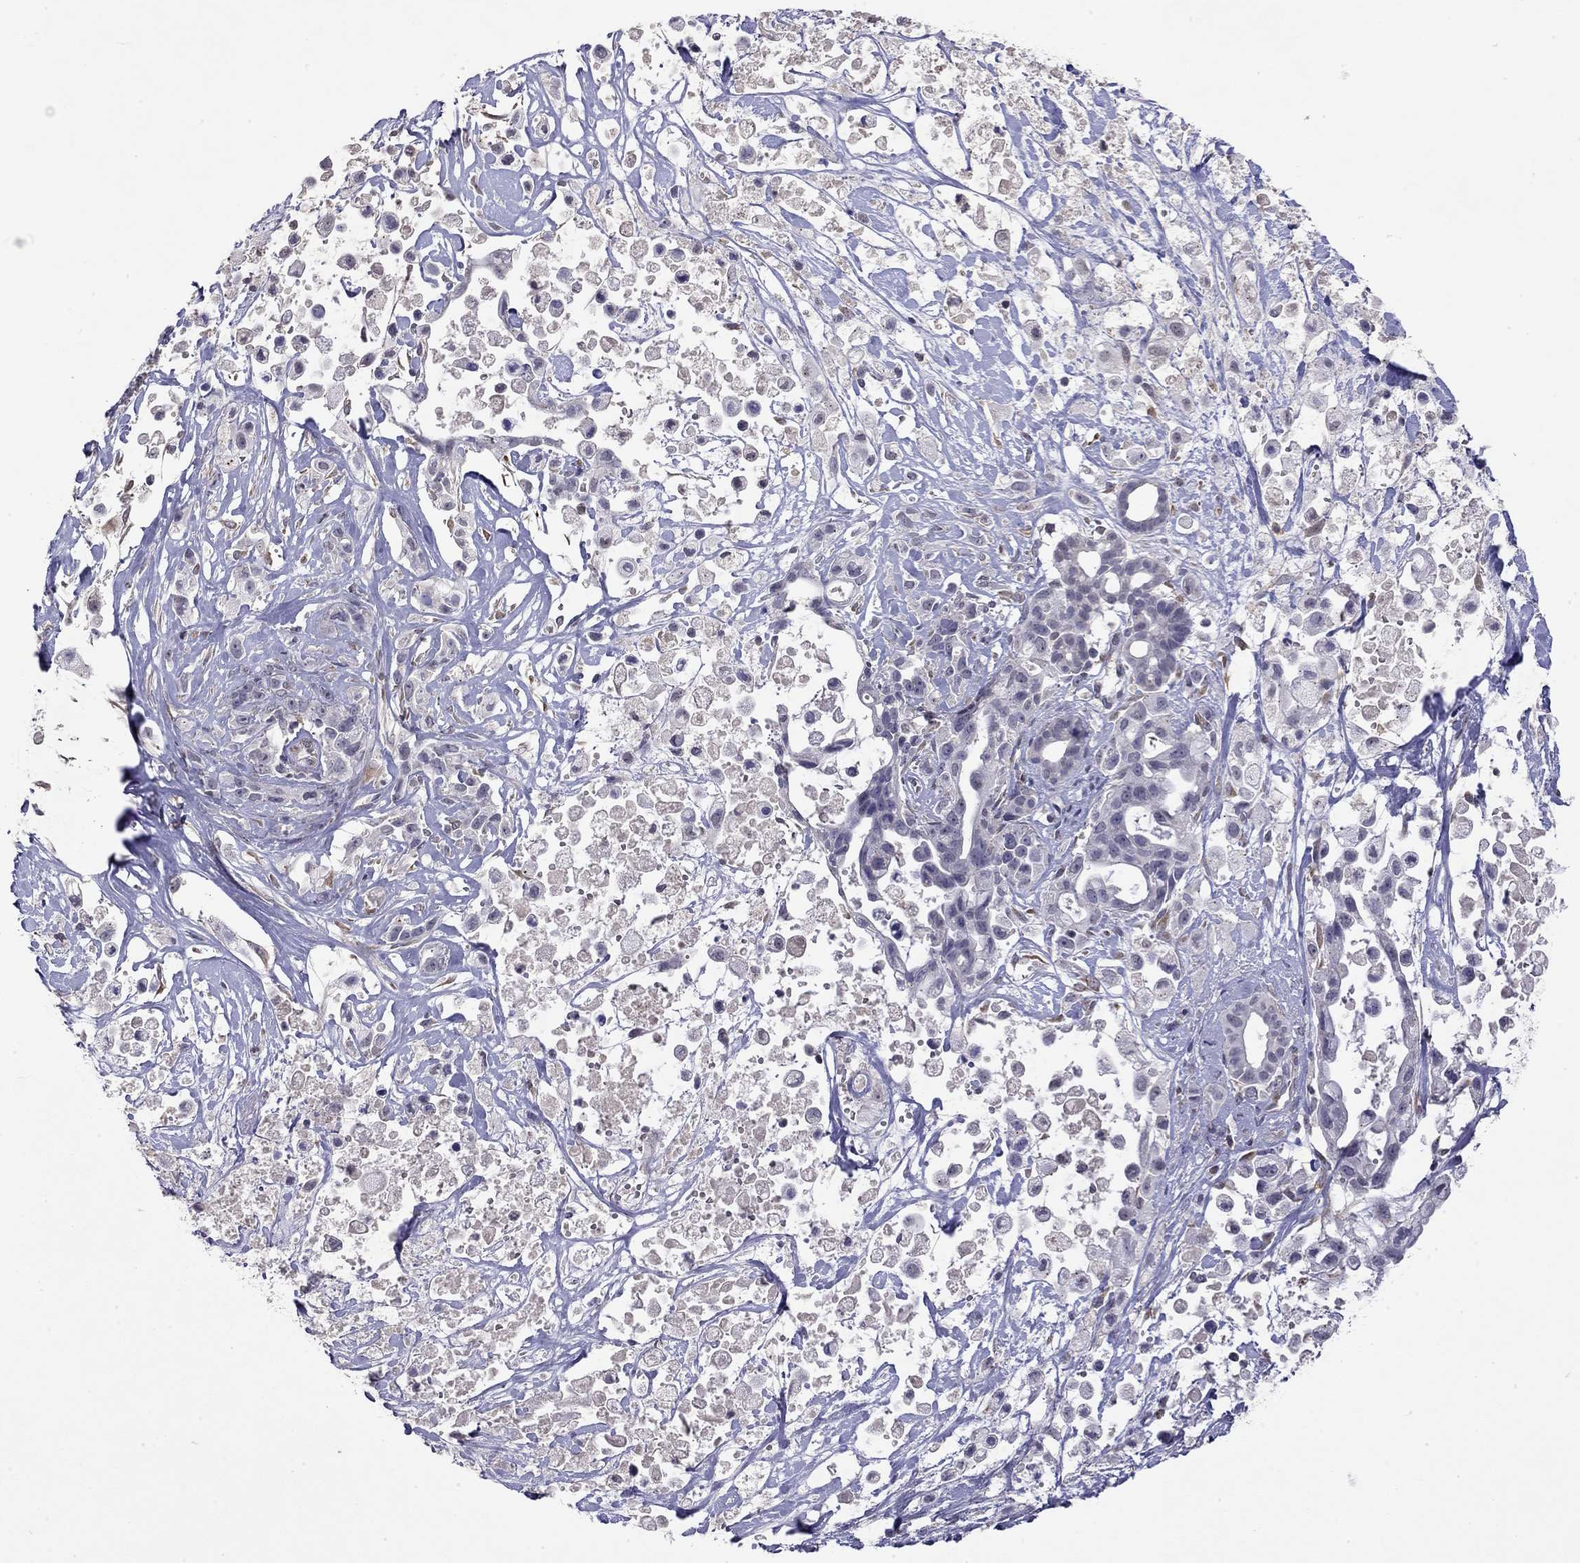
{"staining": {"intensity": "negative", "quantity": "none", "location": "none"}, "tissue": "pancreatic cancer", "cell_type": "Tumor cells", "image_type": "cancer", "snomed": [{"axis": "morphology", "description": "Adenocarcinoma, NOS"}, {"axis": "topography", "description": "Pancreas"}], "caption": "A histopathology image of pancreatic cancer stained for a protein displays no brown staining in tumor cells.", "gene": "WNK3", "patient": {"sex": "male", "age": 44}}